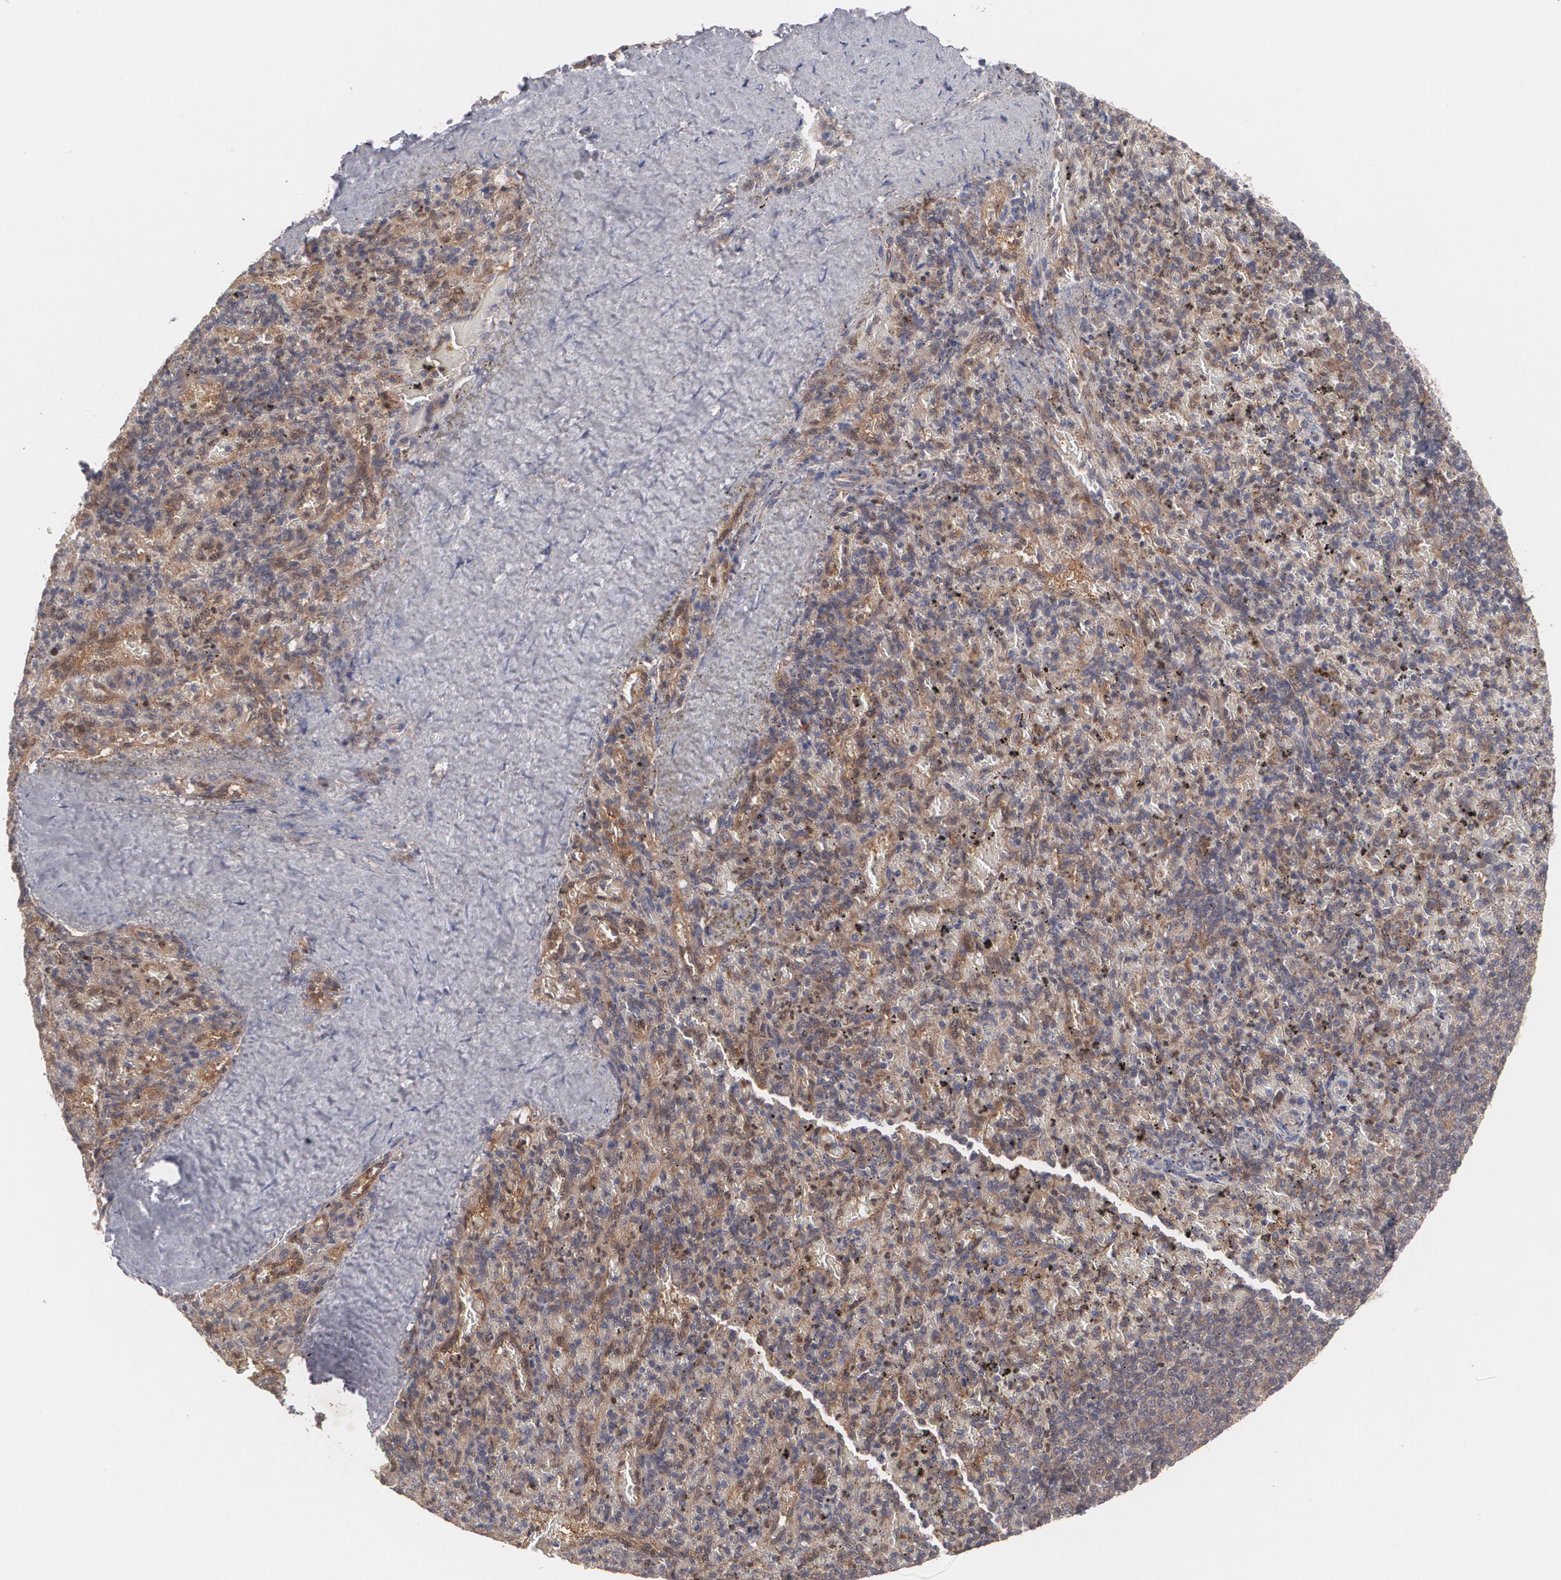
{"staining": {"intensity": "moderate", "quantity": "25%-75%", "location": "cytoplasmic/membranous"}, "tissue": "spleen", "cell_type": "Cells in red pulp", "image_type": "normal", "snomed": [{"axis": "morphology", "description": "Normal tissue, NOS"}, {"axis": "topography", "description": "Spleen"}], "caption": "Spleen stained with immunohistochemistry (IHC) demonstrates moderate cytoplasmic/membranous positivity in approximately 25%-75% of cells in red pulp. The protein of interest is shown in brown color, while the nuclei are stained blue.", "gene": "HTT", "patient": {"sex": "female", "age": 43}}